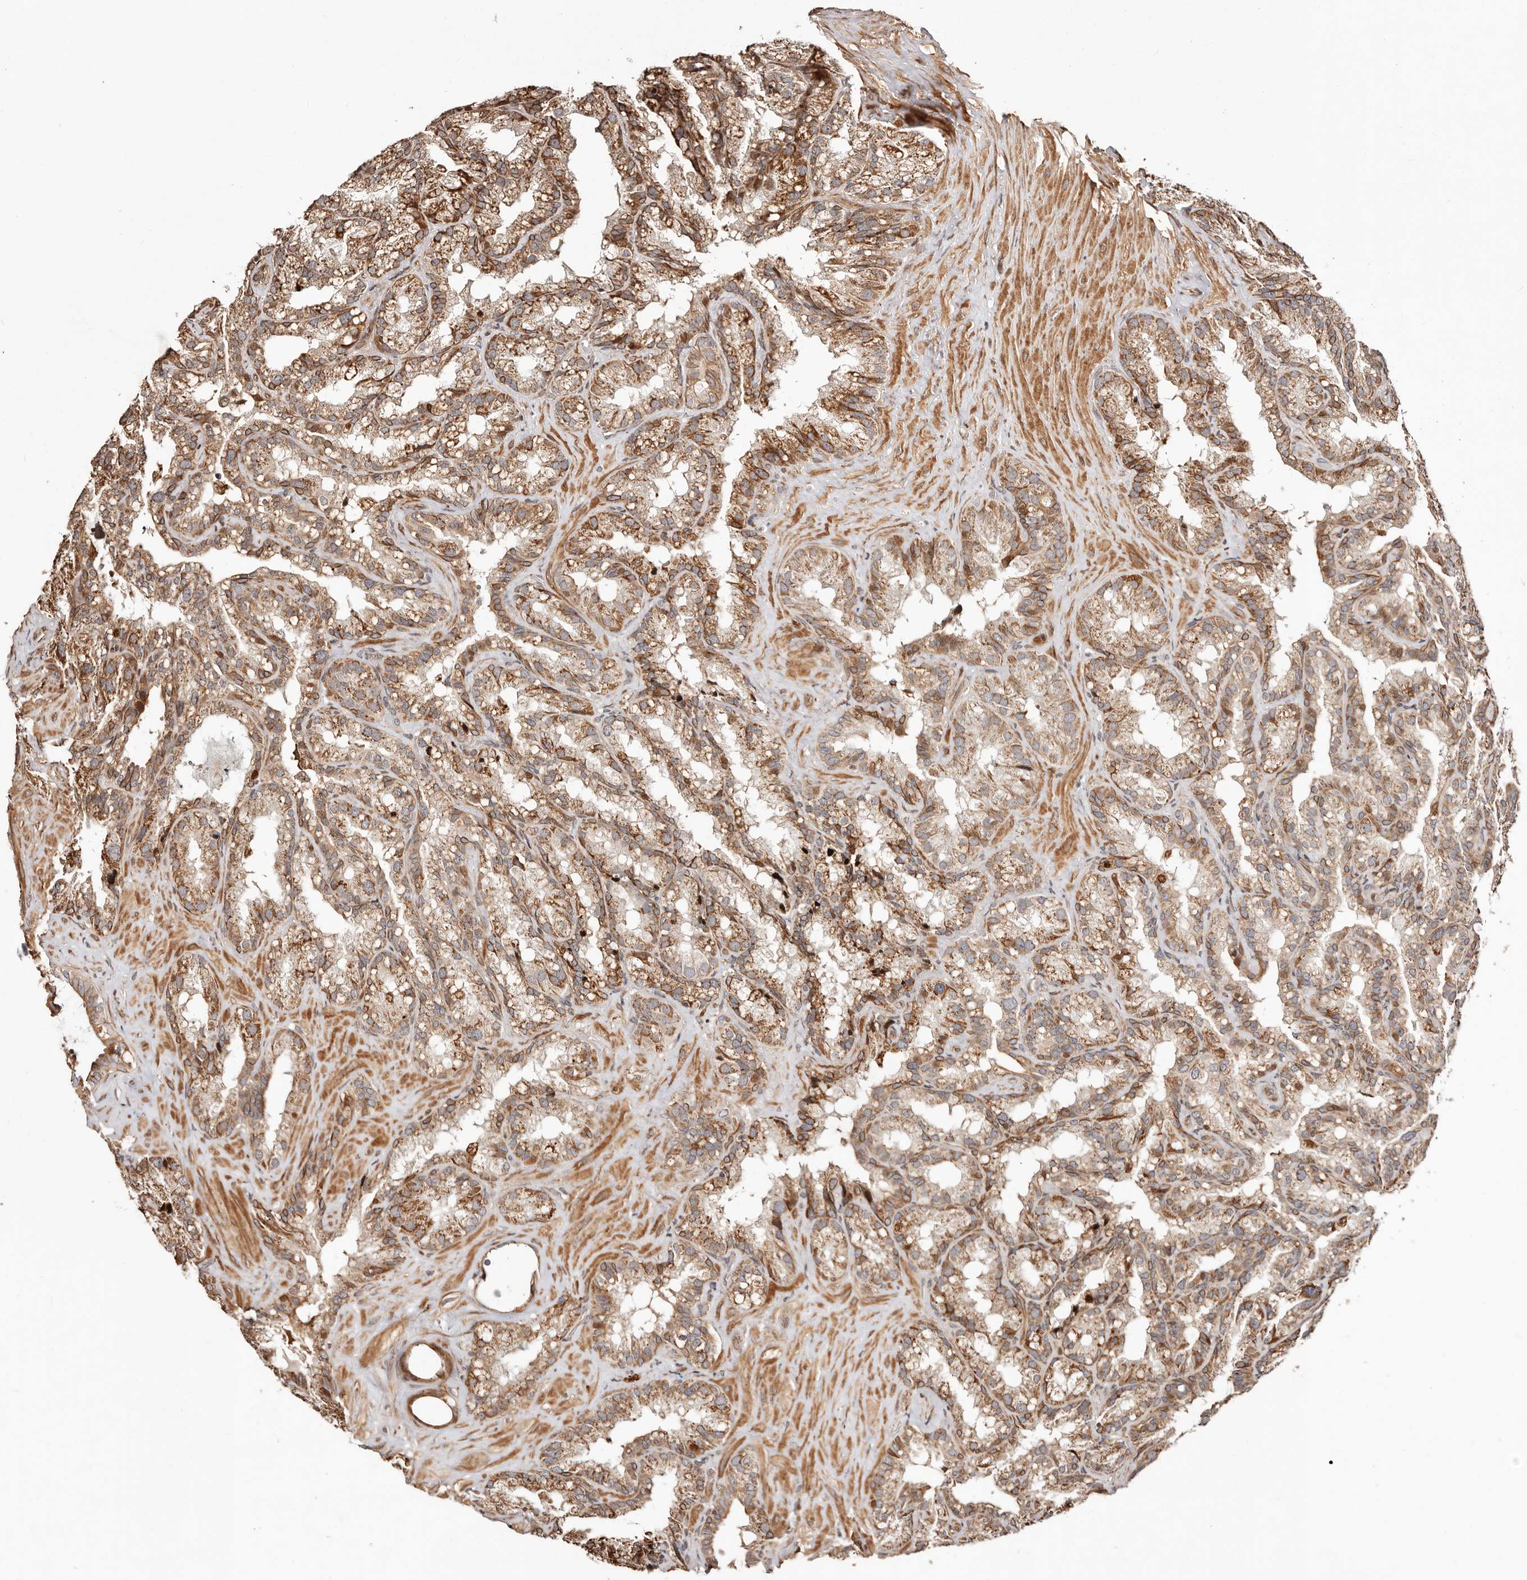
{"staining": {"intensity": "moderate", "quantity": ">75%", "location": "cytoplasmic/membranous"}, "tissue": "seminal vesicle", "cell_type": "Glandular cells", "image_type": "normal", "snomed": [{"axis": "morphology", "description": "Normal tissue, NOS"}, {"axis": "topography", "description": "Prostate"}, {"axis": "topography", "description": "Seminal veicle"}], "caption": "Immunohistochemistry (IHC) image of normal seminal vesicle stained for a protein (brown), which reveals medium levels of moderate cytoplasmic/membranous positivity in about >75% of glandular cells.", "gene": "HIVEP3", "patient": {"sex": "male", "age": 68}}